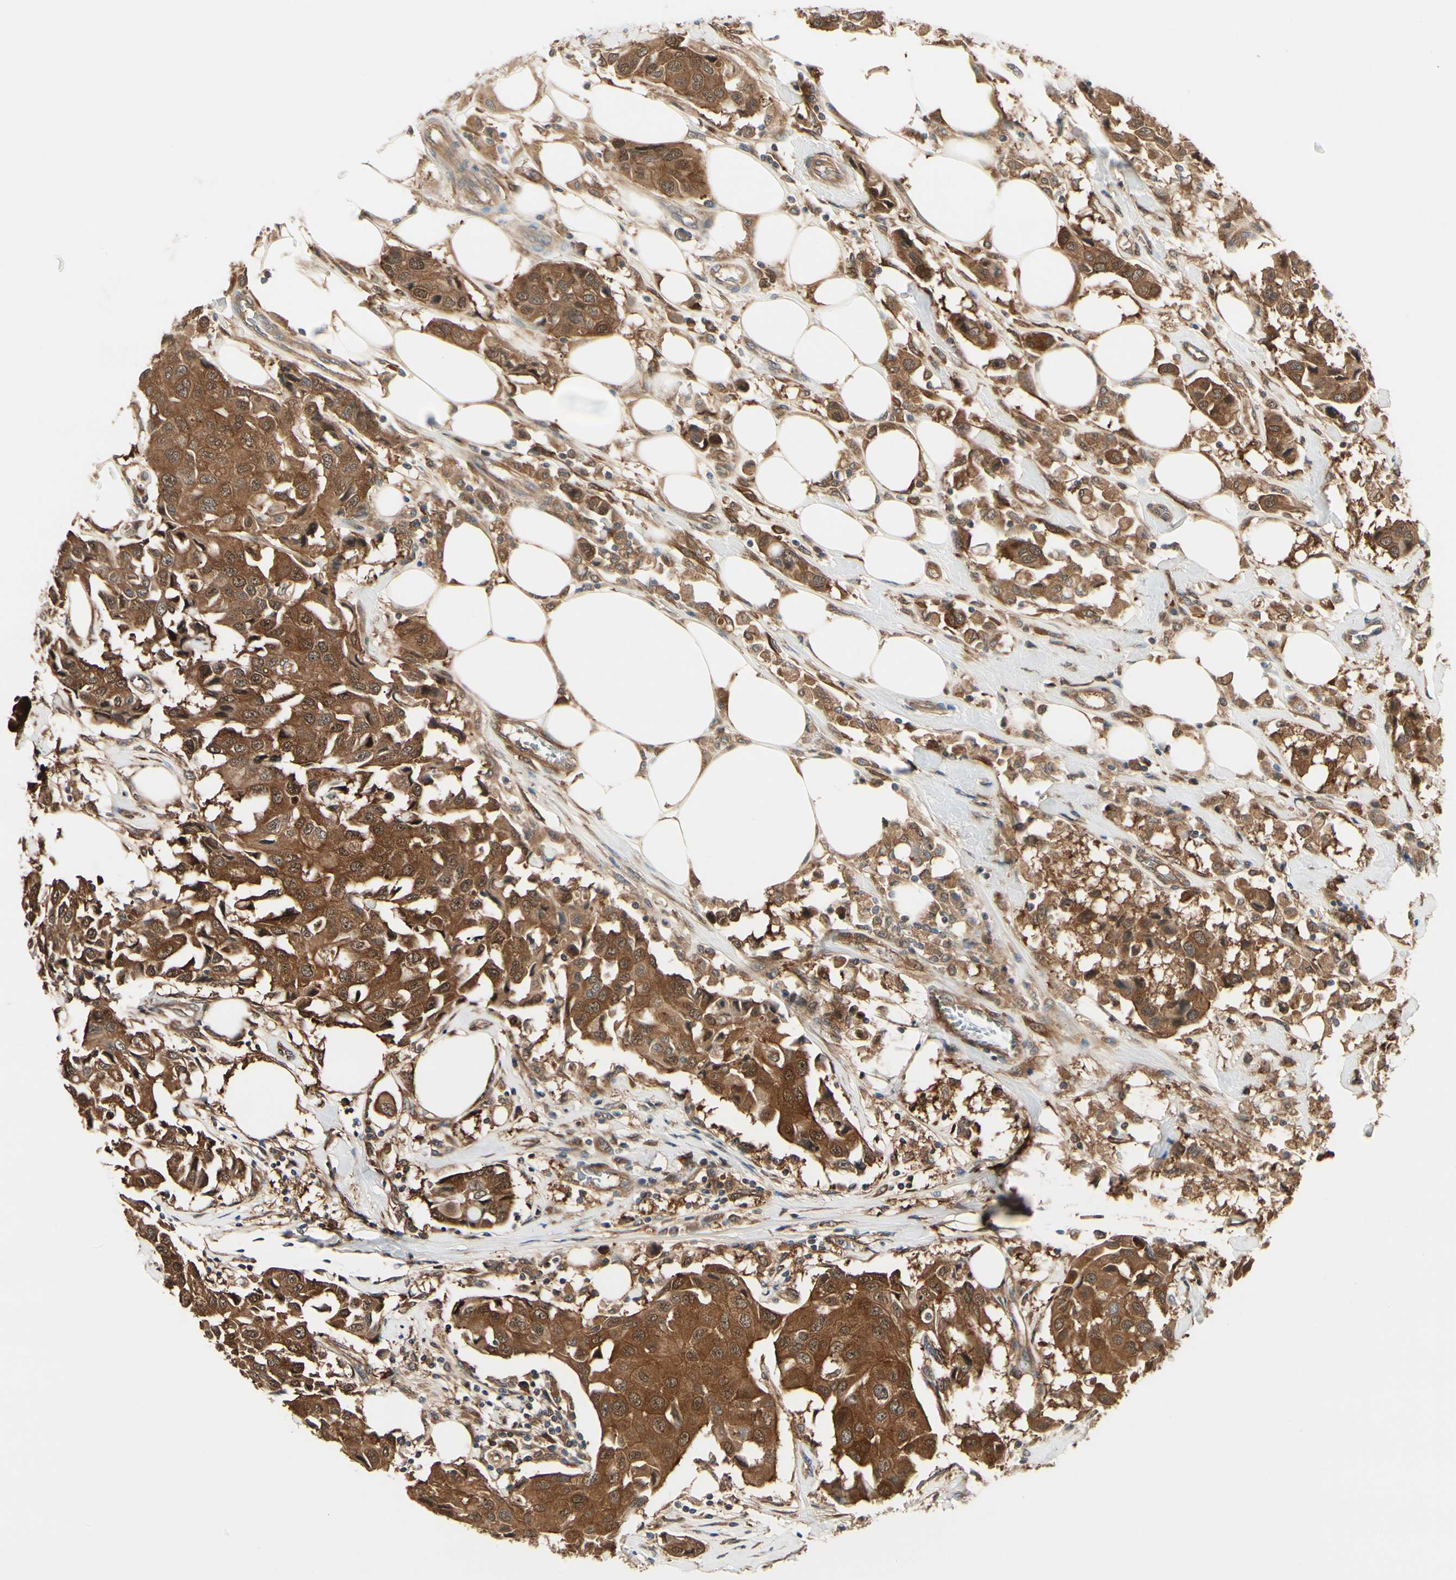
{"staining": {"intensity": "strong", "quantity": ">75%", "location": "cytoplasmic/membranous,nuclear"}, "tissue": "breast cancer", "cell_type": "Tumor cells", "image_type": "cancer", "snomed": [{"axis": "morphology", "description": "Duct carcinoma"}, {"axis": "topography", "description": "Breast"}], "caption": "Protein expression analysis of human breast cancer (intraductal carcinoma) reveals strong cytoplasmic/membranous and nuclear staining in approximately >75% of tumor cells. (DAB IHC with brightfield microscopy, high magnification).", "gene": "NME1-NME2", "patient": {"sex": "female", "age": 80}}